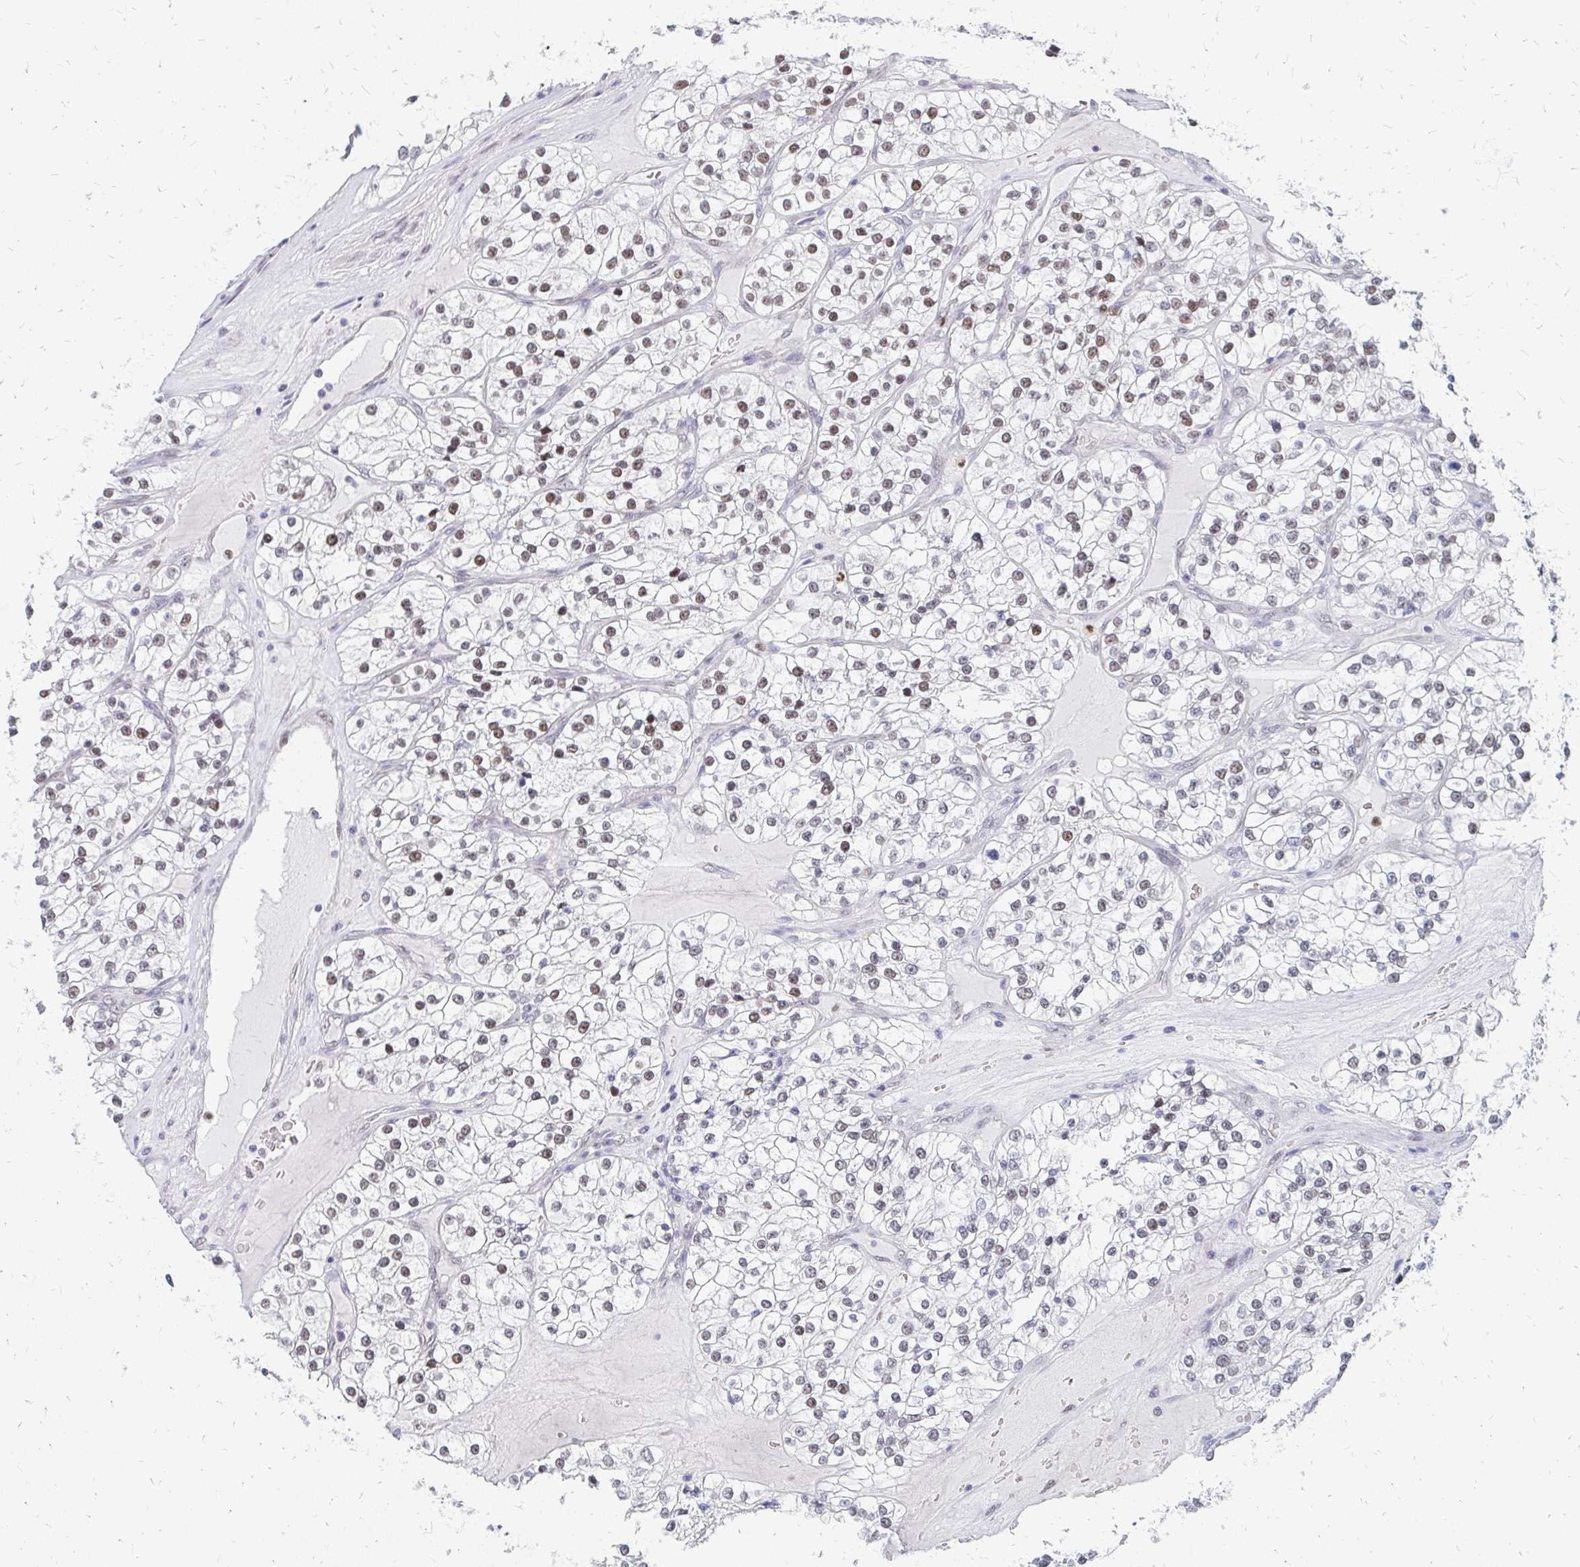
{"staining": {"intensity": "moderate", "quantity": "25%-75%", "location": "nuclear"}, "tissue": "renal cancer", "cell_type": "Tumor cells", "image_type": "cancer", "snomed": [{"axis": "morphology", "description": "Adenocarcinoma, NOS"}, {"axis": "topography", "description": "Kidney"}], "caption": "An image of renal cancer stained for a protein exhibits moderate nuclear brown staining in tumor cells.", "gene": "PLK3", "patient": {"sex": "female", "age": 57}}